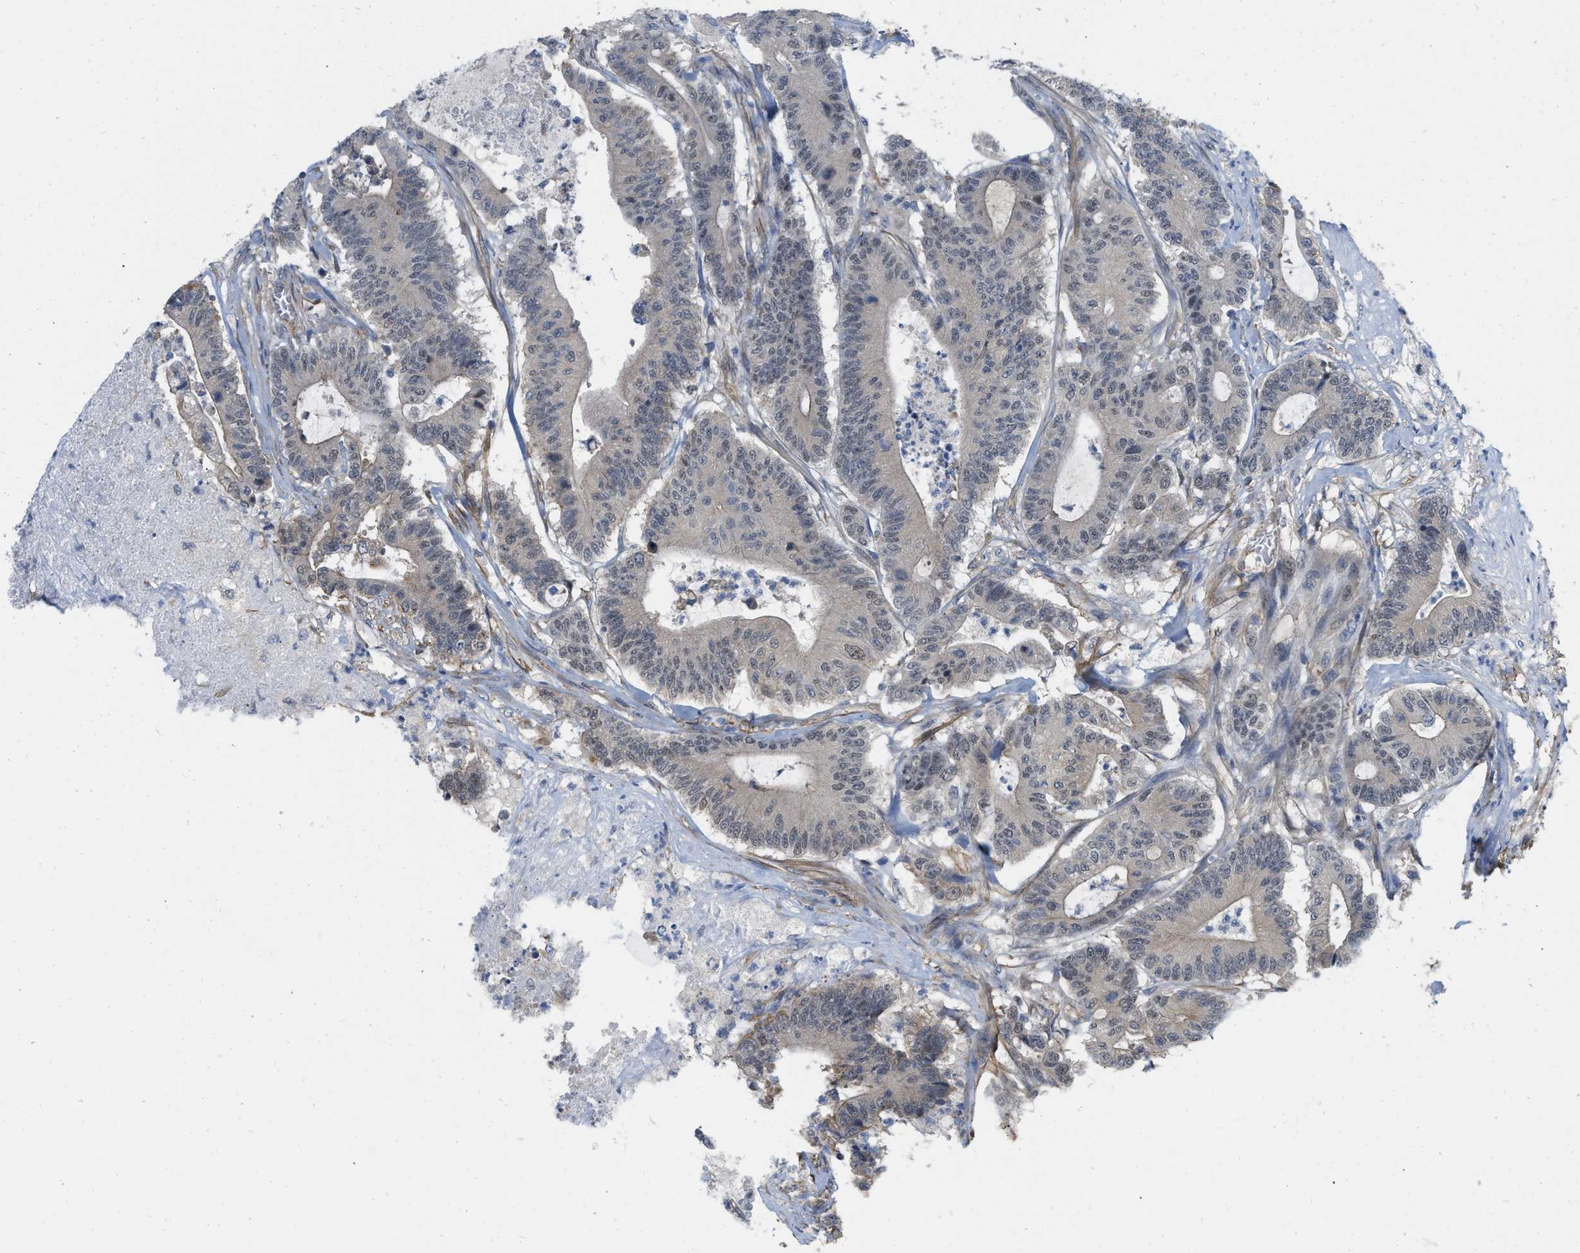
{"staining": {"intensity": "negative", "quantity": "none", "location": "none"}, "tissue": "colorectal cancer", "cell_type": "Tumor cells", "image_type": "cancer", "snomed": [{"axis": "morphology", "description": "Adenocarcinoma, NOS"}, {"axis": "topography", "description": "Colon"}], "caption": "DAB immunohistochemical staining of human colorectal cancer (adenocarcinoma) demonstrates no significant staining in tumor cells.", "gene": "NAPEPLD", "patient": {"sex": "female", "age": 84}}